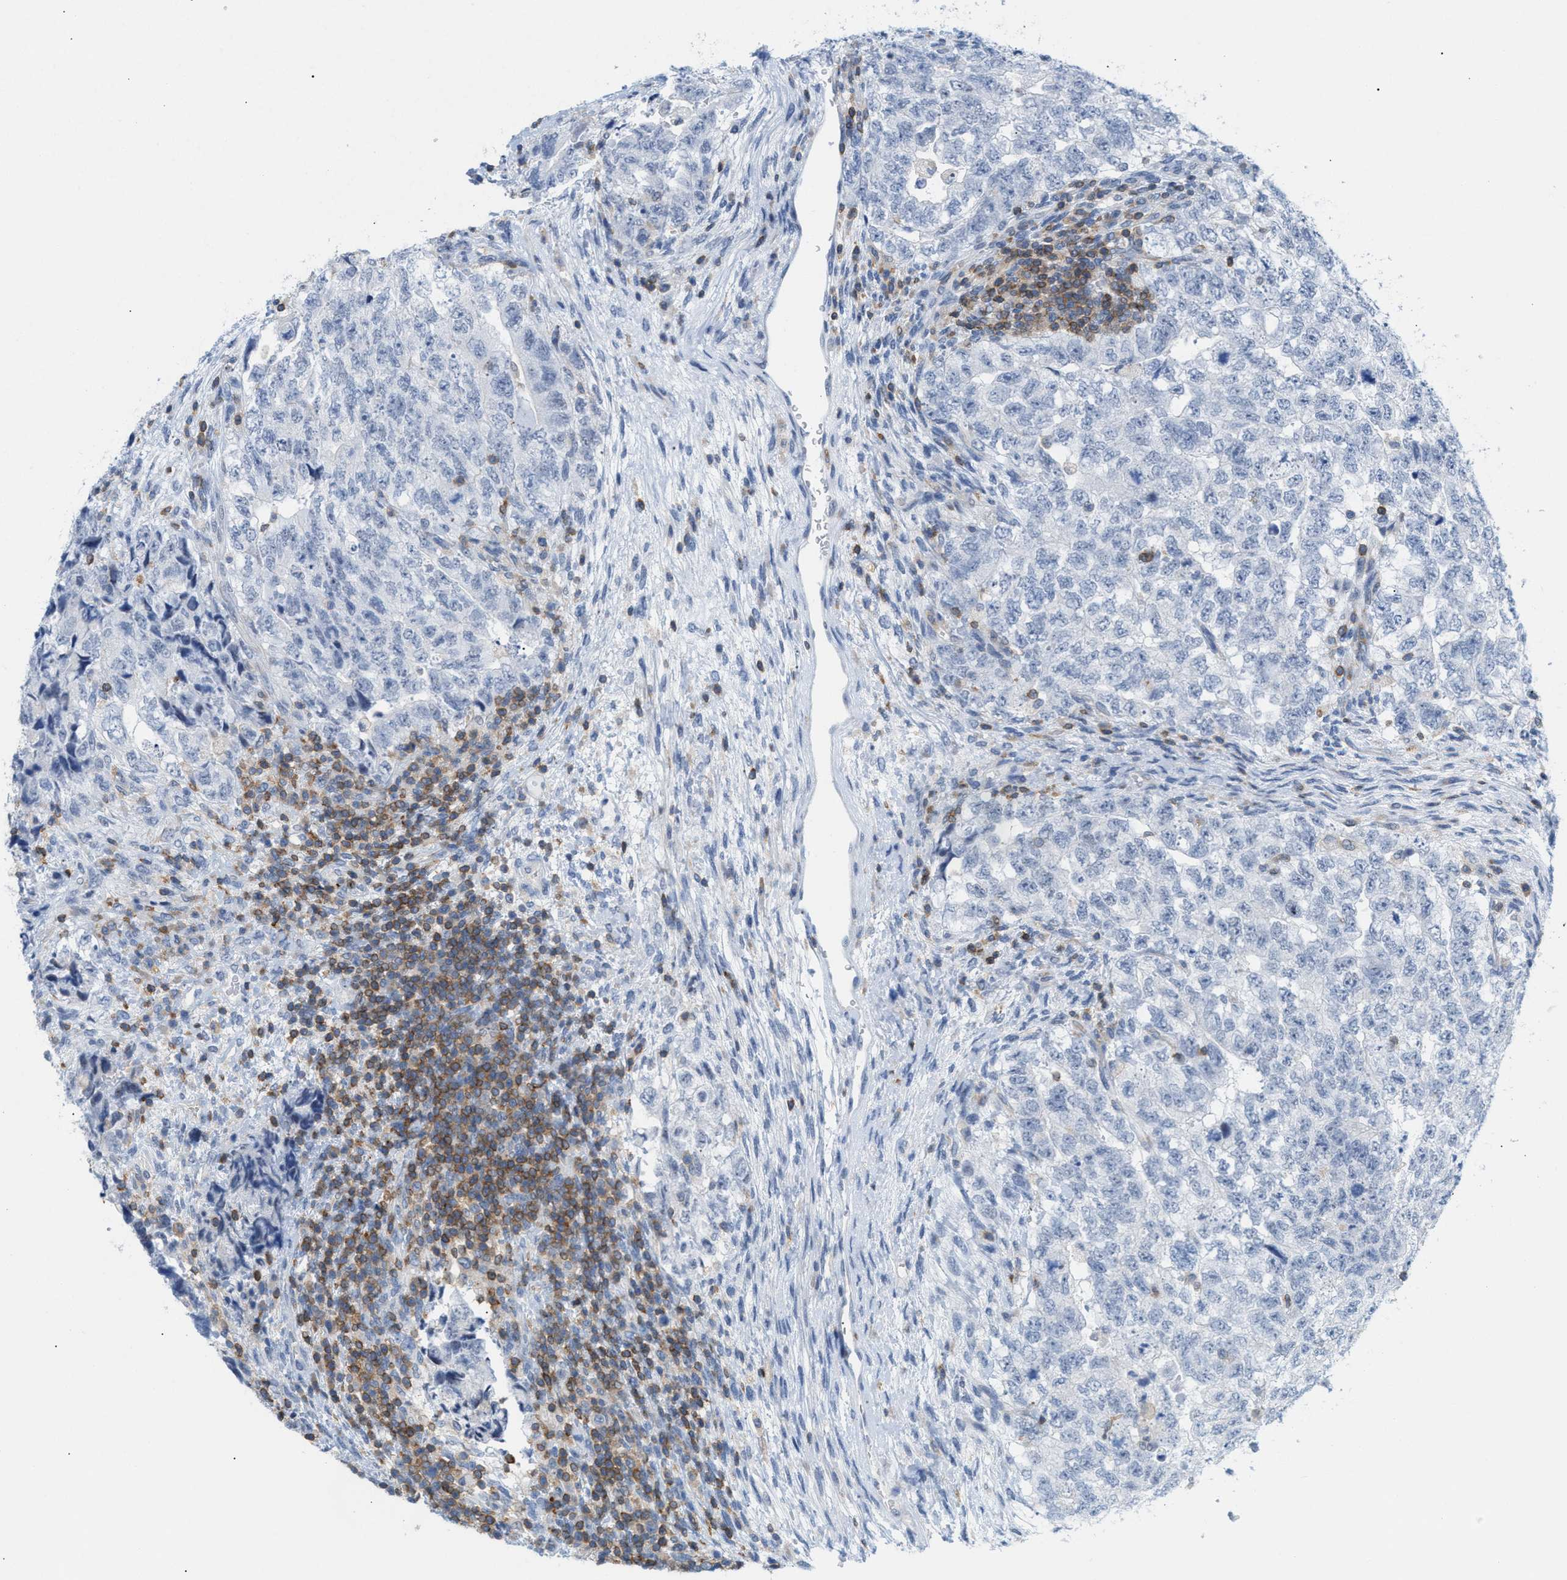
{"staining": {"intensity": "negative", "quantity": "none", "location": "none"}, "tissue": "testis cancer", "cell_type": "Tumor cells", "image_type": "cancer", "snomed": [{"axis": "morphology", "description": "Carcinoma, Embryonal, NOS"}, {"axis": "topography", "description": "Testis"}], "caption": "Immunohistochemistry (IHC) of human testis cancer displays no staining in tumor cells.", "gene": "IL16", "patient": {"sex": "male", "age": 36}}